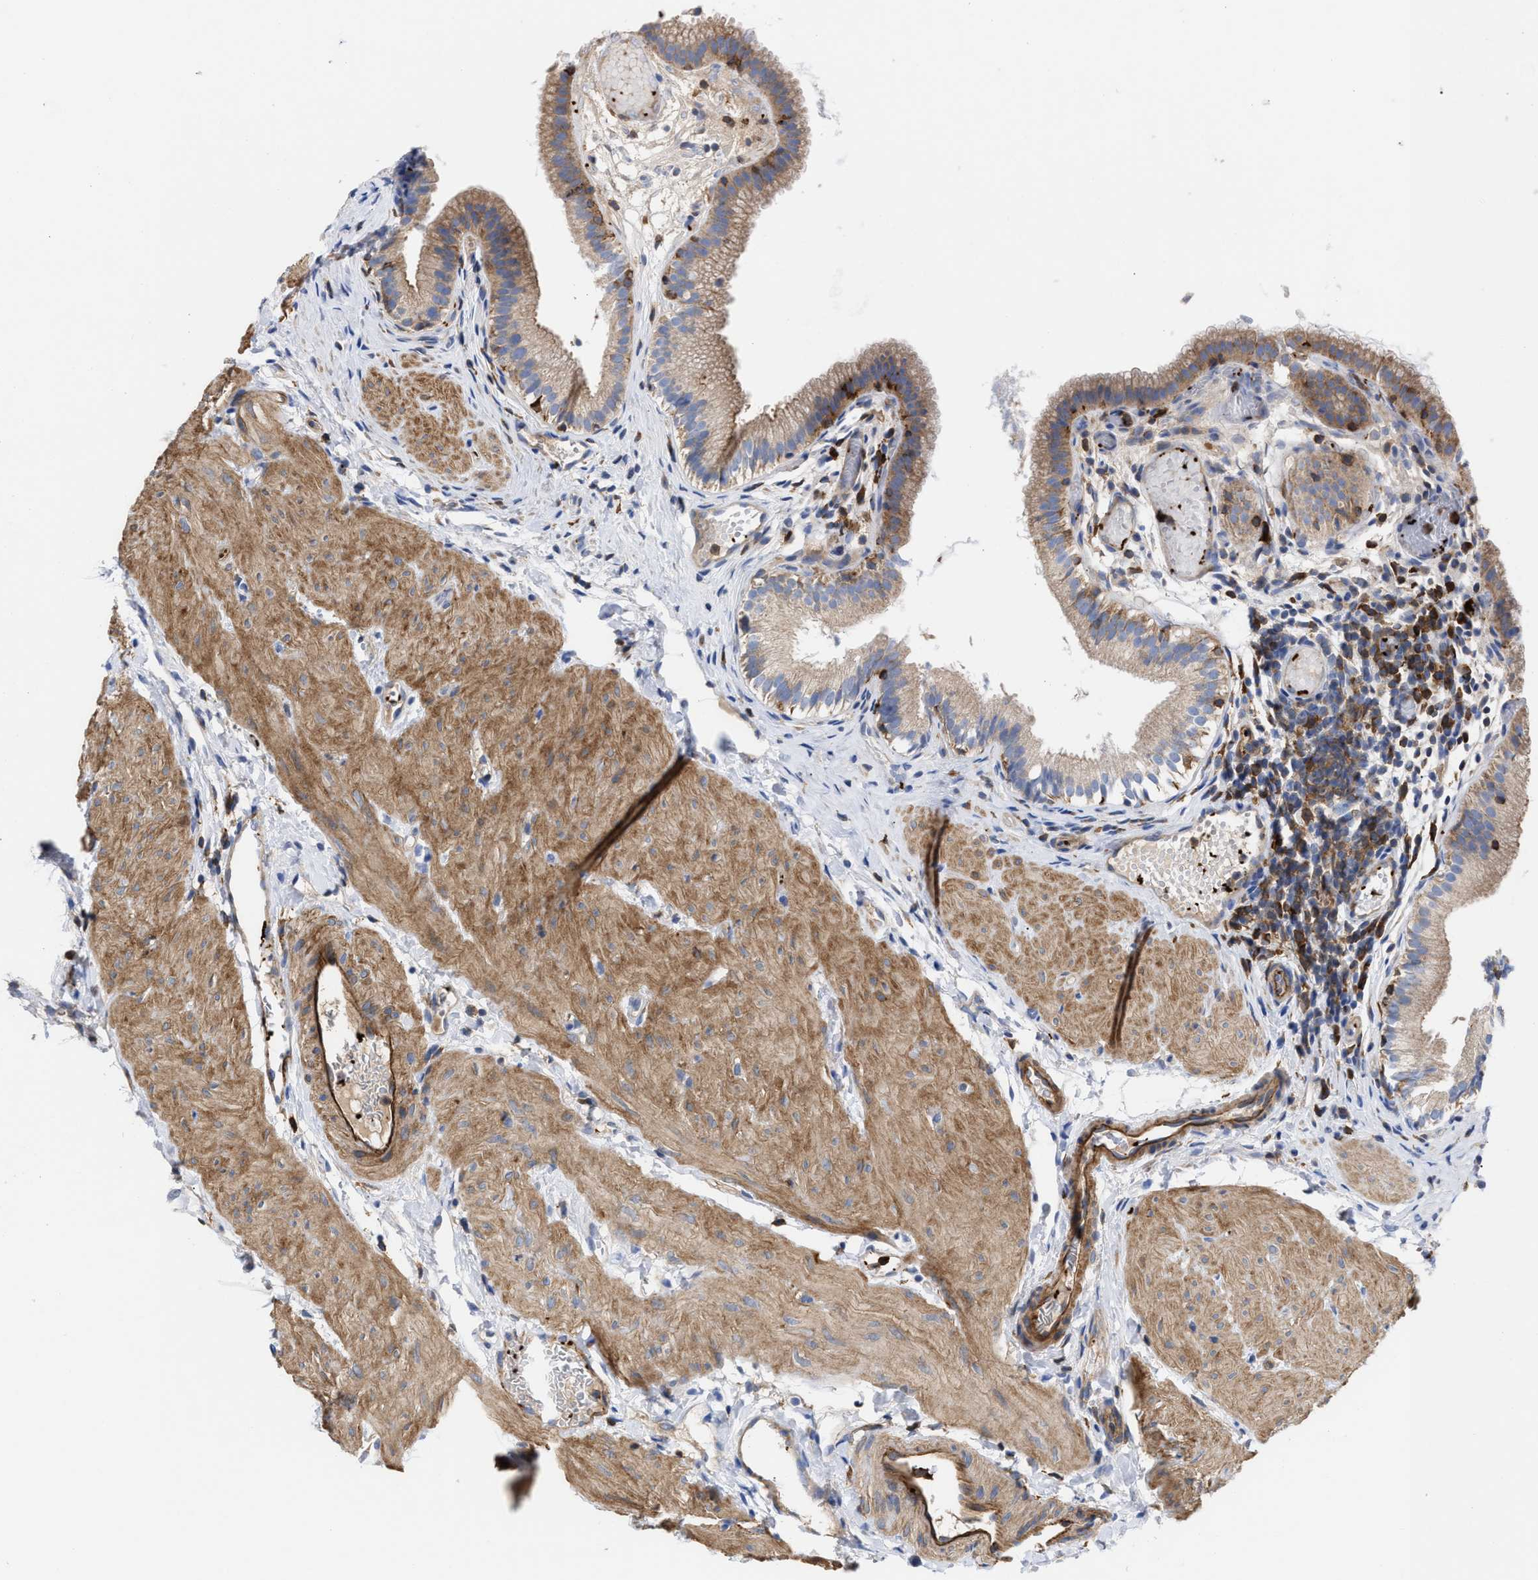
{"staining": {"intensity": "moderate", "quantity": ">75%", "location": "cytoplasmic/membranous"}, "tissue": "gallbladder", "cell_type": "Glandular cells", "image_type": "normal", "snomed": [{"axis": "morphology", "description": "Normal tissue, NOS"}, {"axis": "topography", "description": "Gallbladder"}], "caption": "DAB immunohistochemical staining of unremarkable human gallbladder demonstrates moderate cytoplasmic/membranous protein expression in approximately >75% of glandular cells.", "gene": "HS3ST5", "patient": {"sex": "female", "age": 26}}